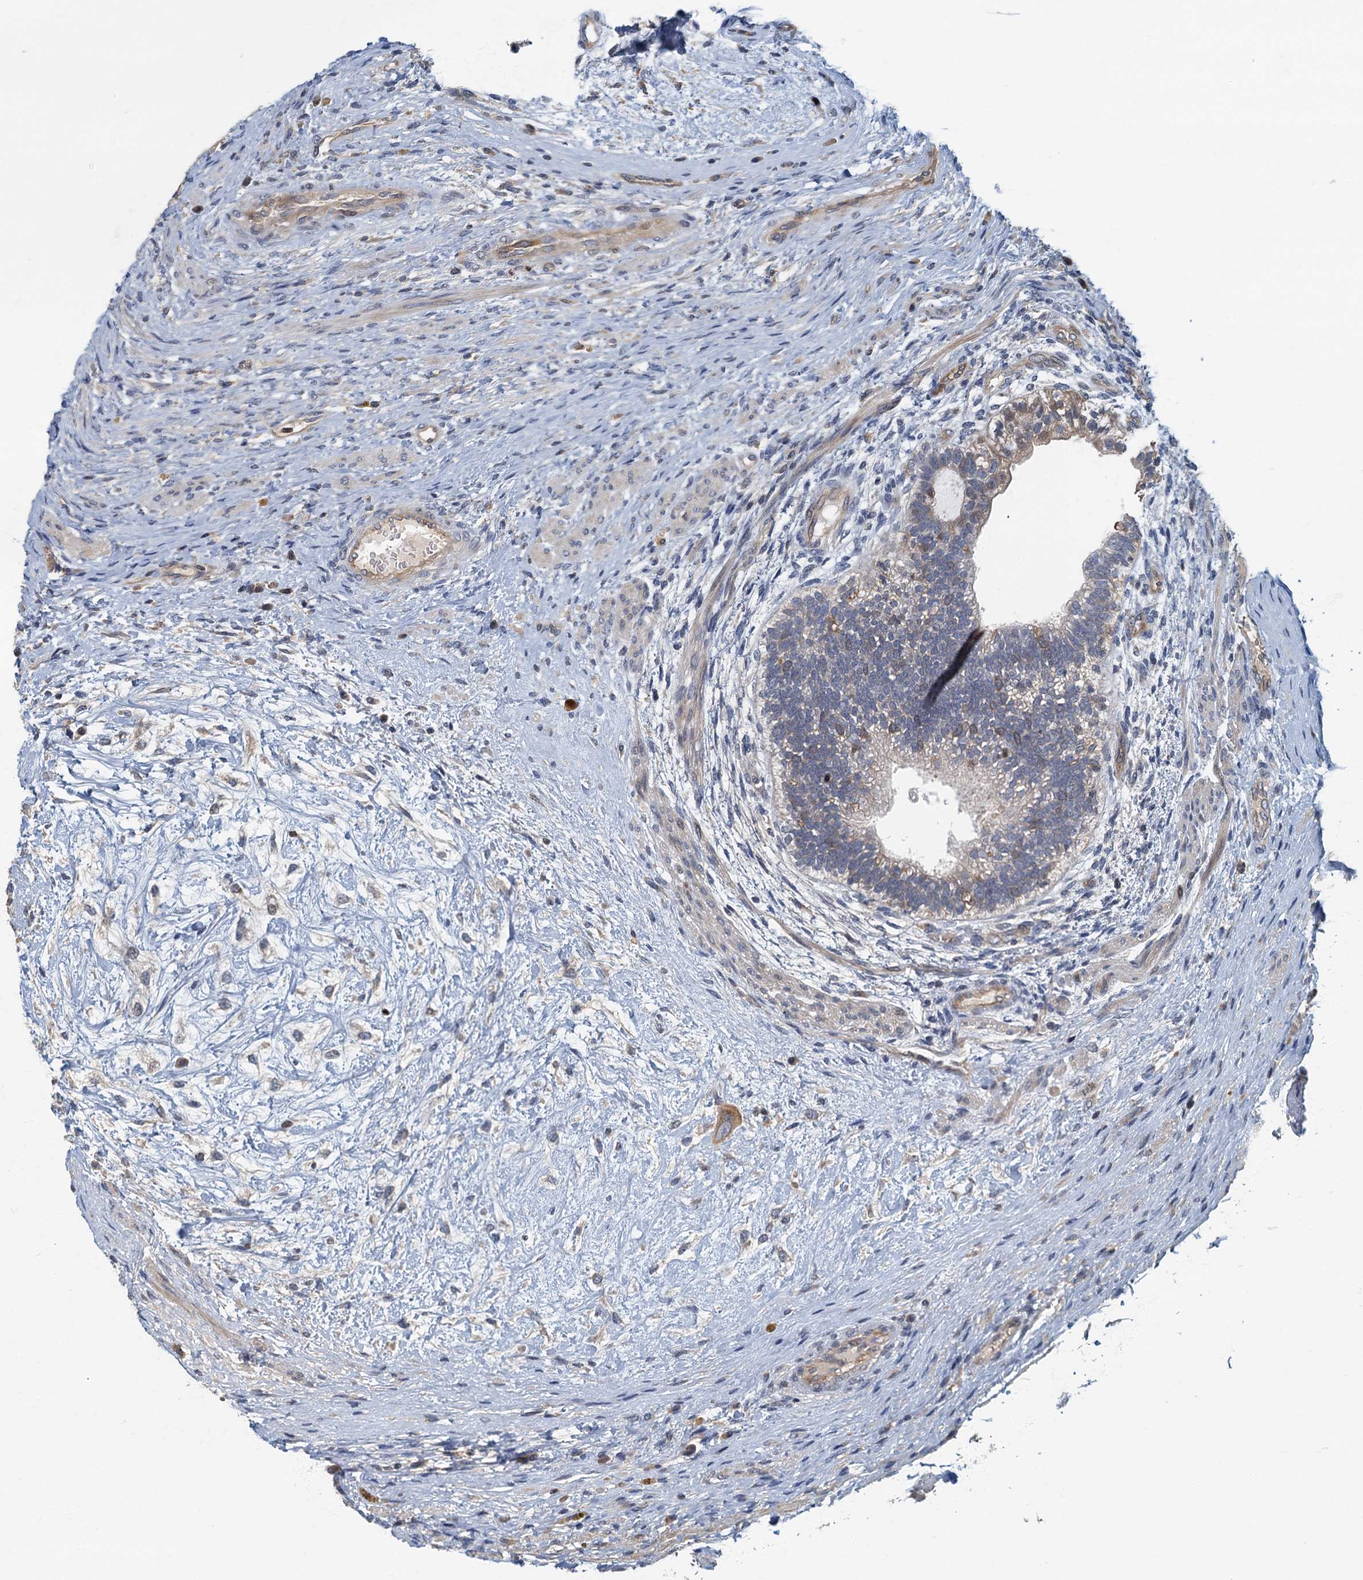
{"staining": {"intensity": "negative", "quantity": "none", "location": "none"}, "tissue": "testis cancer", "cell_type": "Tumor cells", "image_type": "cancer", "snomed": [{"axis": "morphology", "description": "Carcinoma, Embryonal, NOS"}, {"axis": "topography", "description": "Testis"}], "caption": "This is a histopathology image of immunohistochemistry (IHC) staining of embryonal carcinoma (testis), which shows no staining in tumor cells.", "gene": "CKAP2L", "patient": {"sex": "male", "age": 26}}